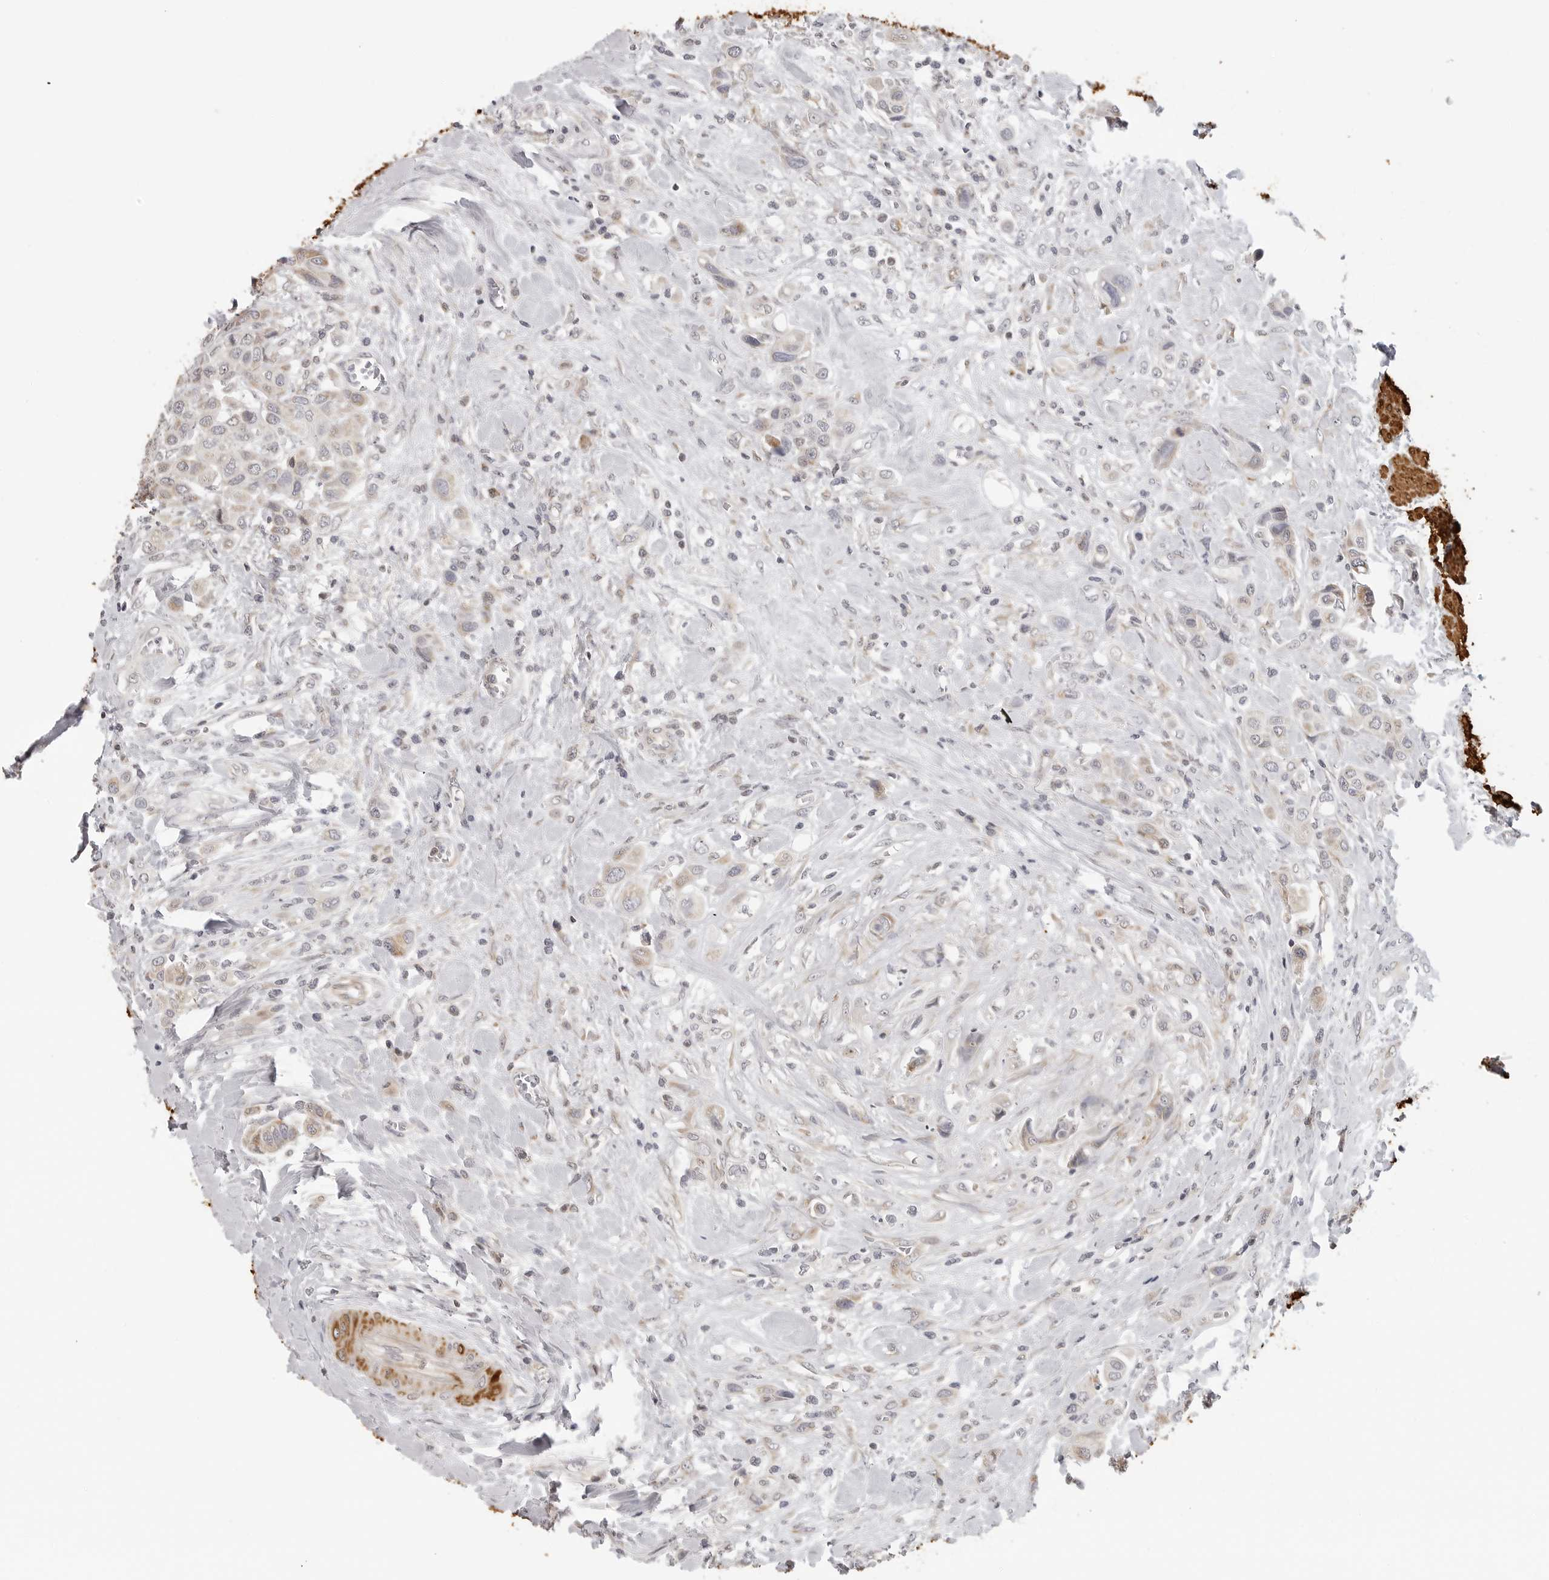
{"staining": {"intensity": "weak", "quantity": "<25%", "location": "cytoplasmic/membranous"}, "tissue": "urothelial cancer", "cell_type": "Tumor cells", "image_type": "cancer", "snomed": [{"axis": "morphology", "description": "Urothelial carcinoma, High grade"}, {"axis": "topography", "description": "Urinary bladder"}], "caption": "A high-resolution image shows immunohistochemistry (IHC) staining of urothelial carcinoma (high-grade), which displays no significant staining in tumor cells. (DAB immunohistochemistry visualized using brightfield microscopy, high magnification).", "gene": "MAP7D1", "patient": {"sex": "male", "age": 50}}